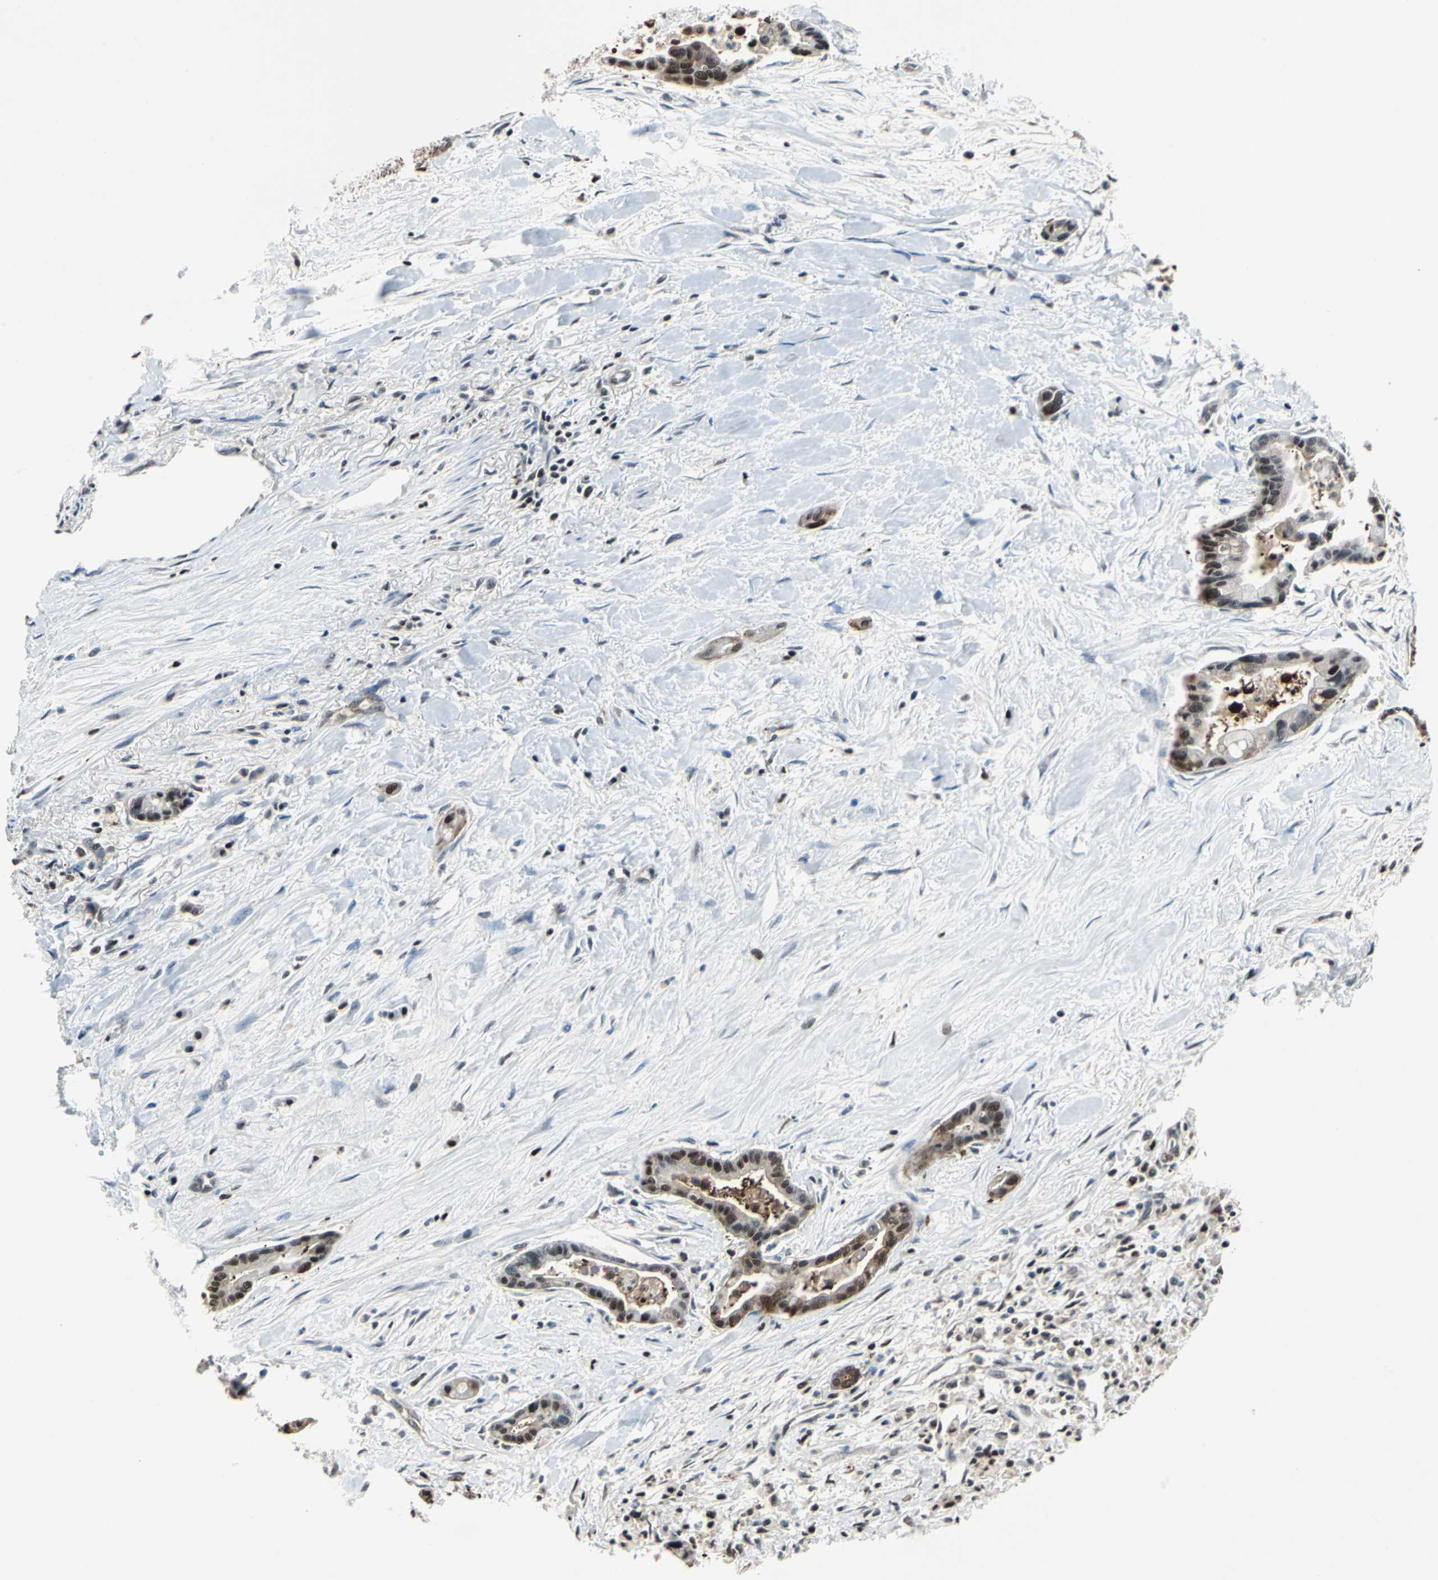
{"staining": {"intensity": "moderate", "quantity": ">75%", "location": "cytoplasmic/membranous,nuclear"}, "tissue": "pancreatic cancer", "cell_type": "Tumor cells", "image_type": "cancer", "snomed": [{"axis": "morphology", "description": "Adenocarcinoma, NOS"}, {"axis": "topography", "description": "Pancreas"}], "caption": "Brown immunohistochemical staining in human pancreatic adenocarcinoma shows moderate cytoplasmic/membranous and nuclear expression in approximately >75% of tumor cells.", "gene": "PSME1", "patient": {"sex": "male", "age": 70}}